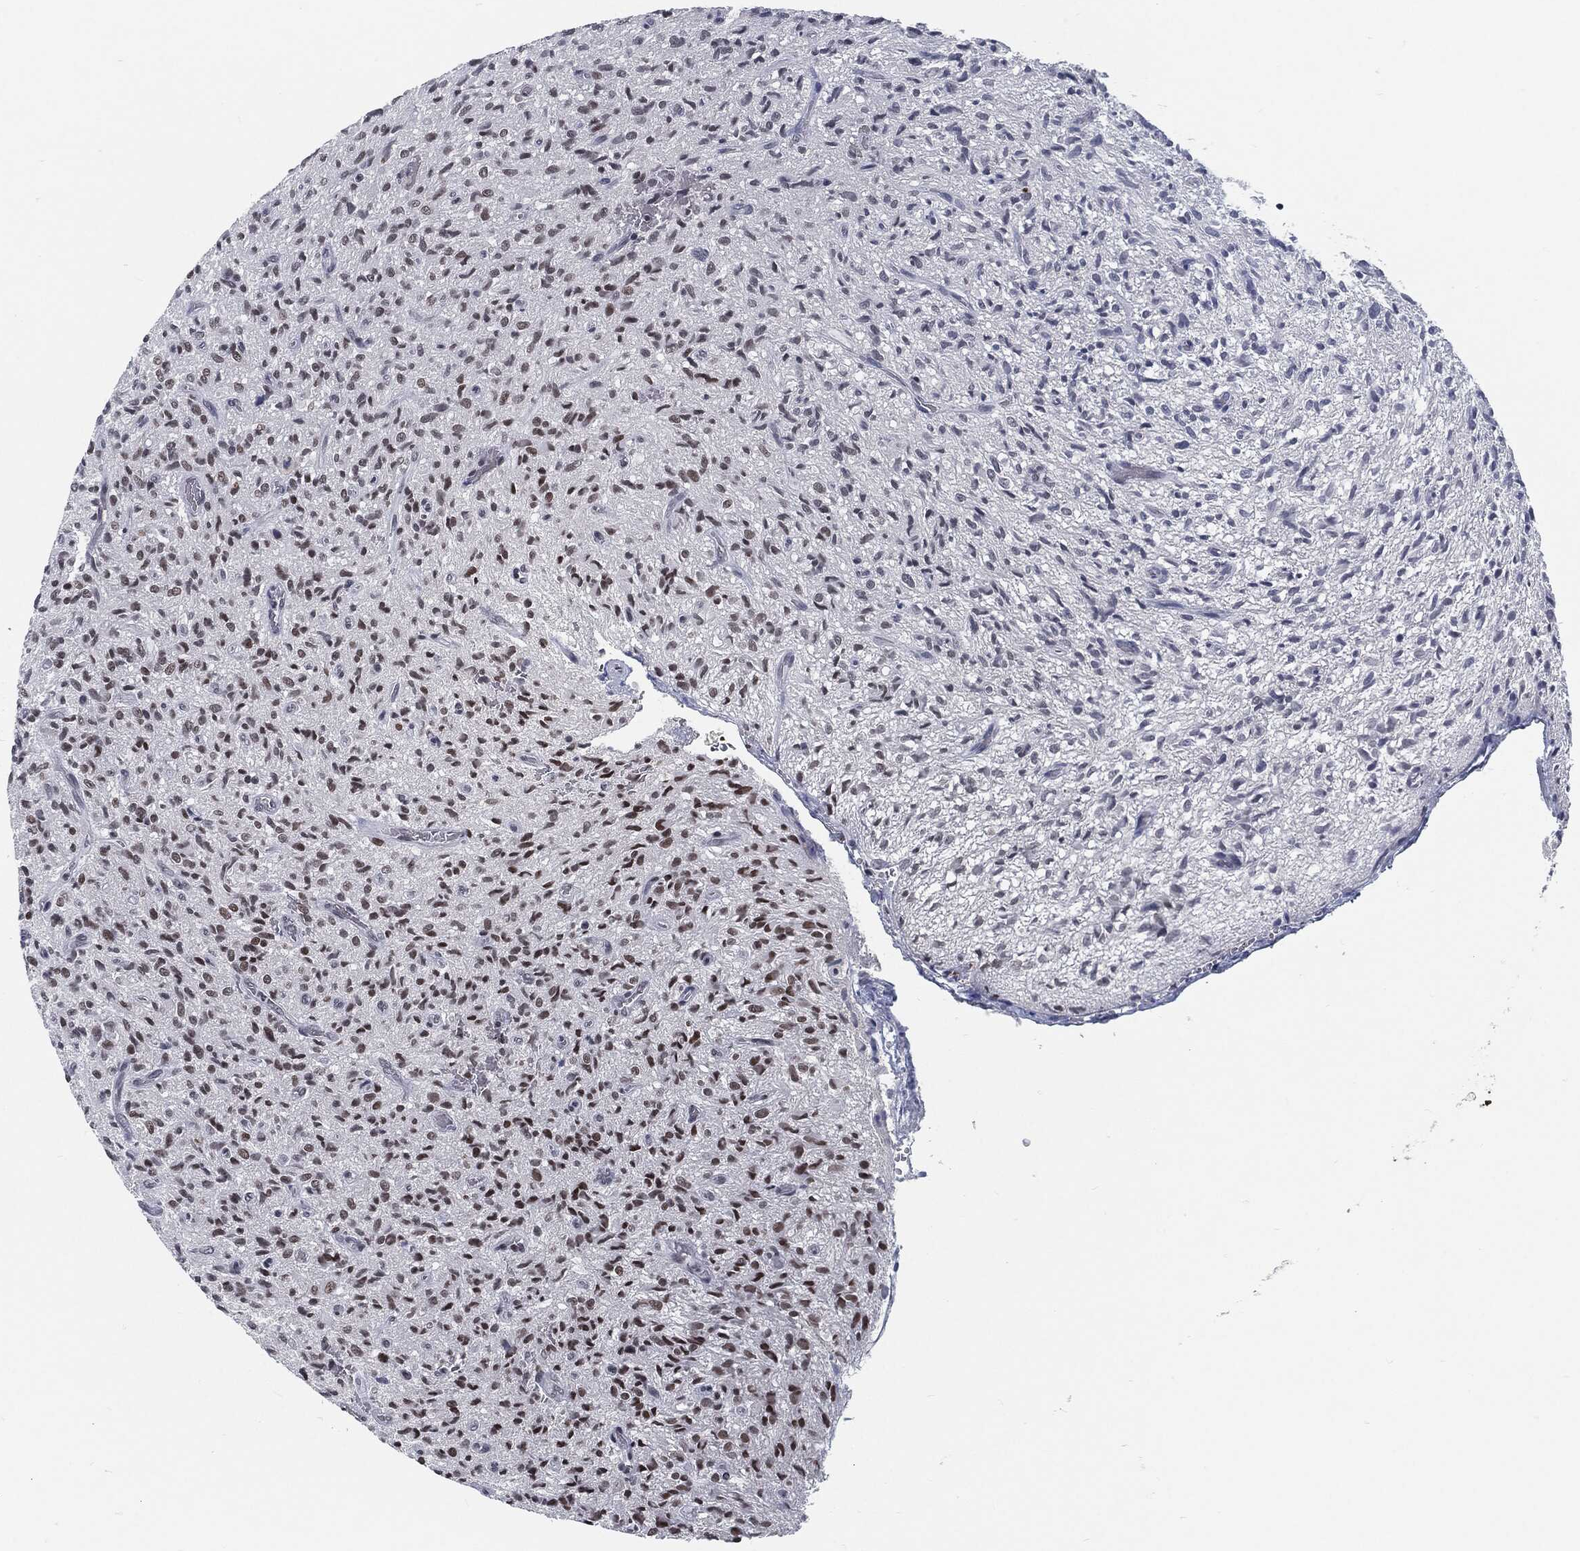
{"staining": {"intensity": "strong", "quantity": "<25%", "location": "nuclear"}, "tissue": "glioma", "cell_type": "Tumor cells", "image_type": "cancer", "snomed": [{"axis": "morphology", "description": "Glioma, malignant, High grade"}, {"axis": "topography", "description": "Brain"}], "caption": "Brown immunohistochemical staining in human malignant glioma (high-grade) reveals strong nuclear staining in about <25% of tumor cells.", "gene": "ANXA1", "patient": {"sex": "male", "age": 64}}